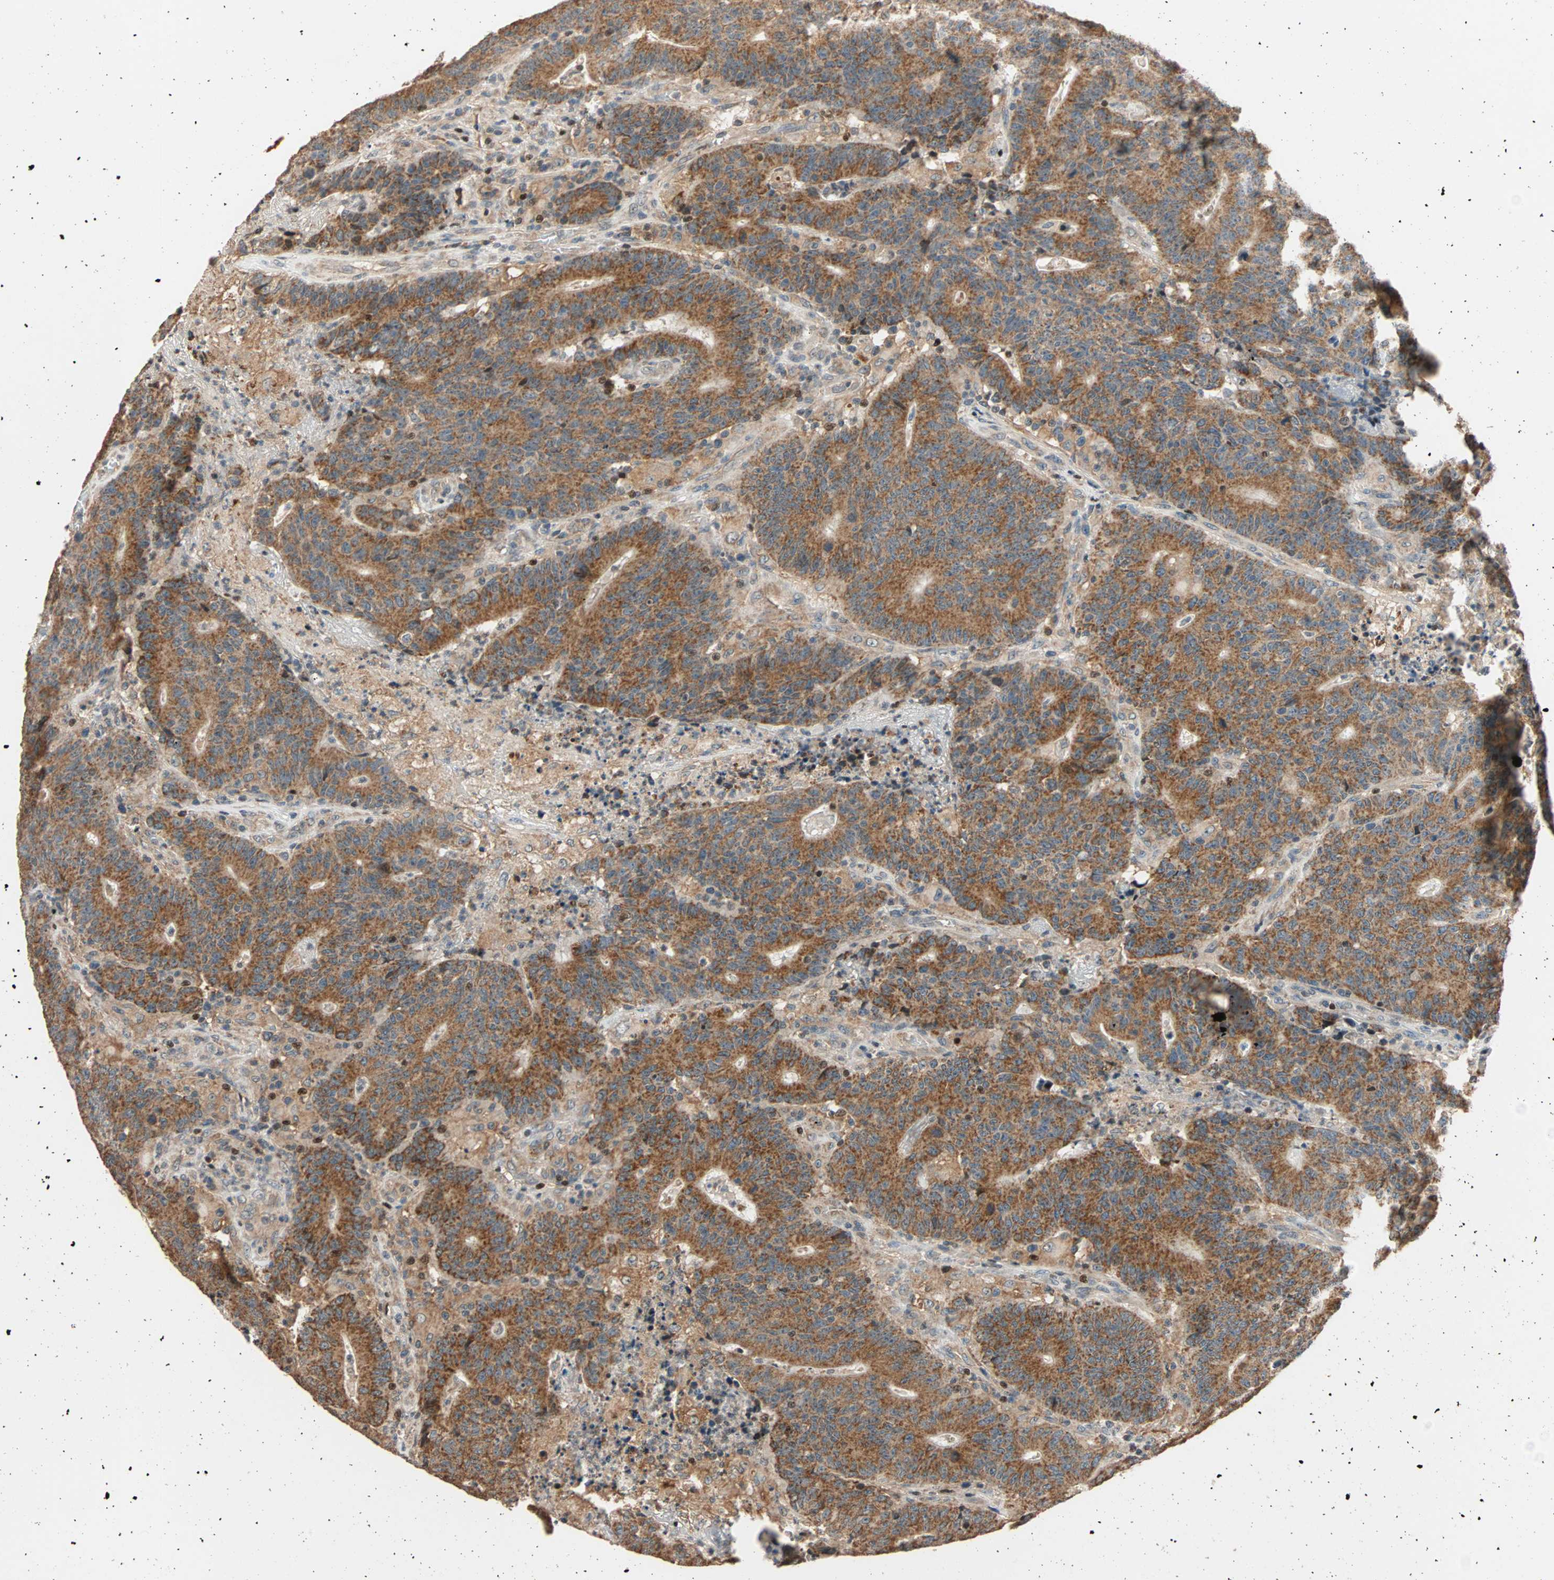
{"staining": {"intensity": "strong", "quantity": ">75%", "location": "cytoplasmic/membranous"}, "tissue": "colorectal cancer", "cell_type": "Tumor cells", "image_type": "cancer", "snomed": [{"axis": "morphology", "description": "Normal tissue, NOS"}, {"axis": "morphology", "description": "Adenocarcinoma, NOS"}, {"axis": "topography", "description": "Colon"}], "caption": "The micrograph shows staining of colorectal cancer (adenocarcinoma), revealing strong cytoplasmic/membranous protein positivity (brown color) within tumor cells.", "gene": "HECW1", "patient": {"sex": "female", "age": 75}}